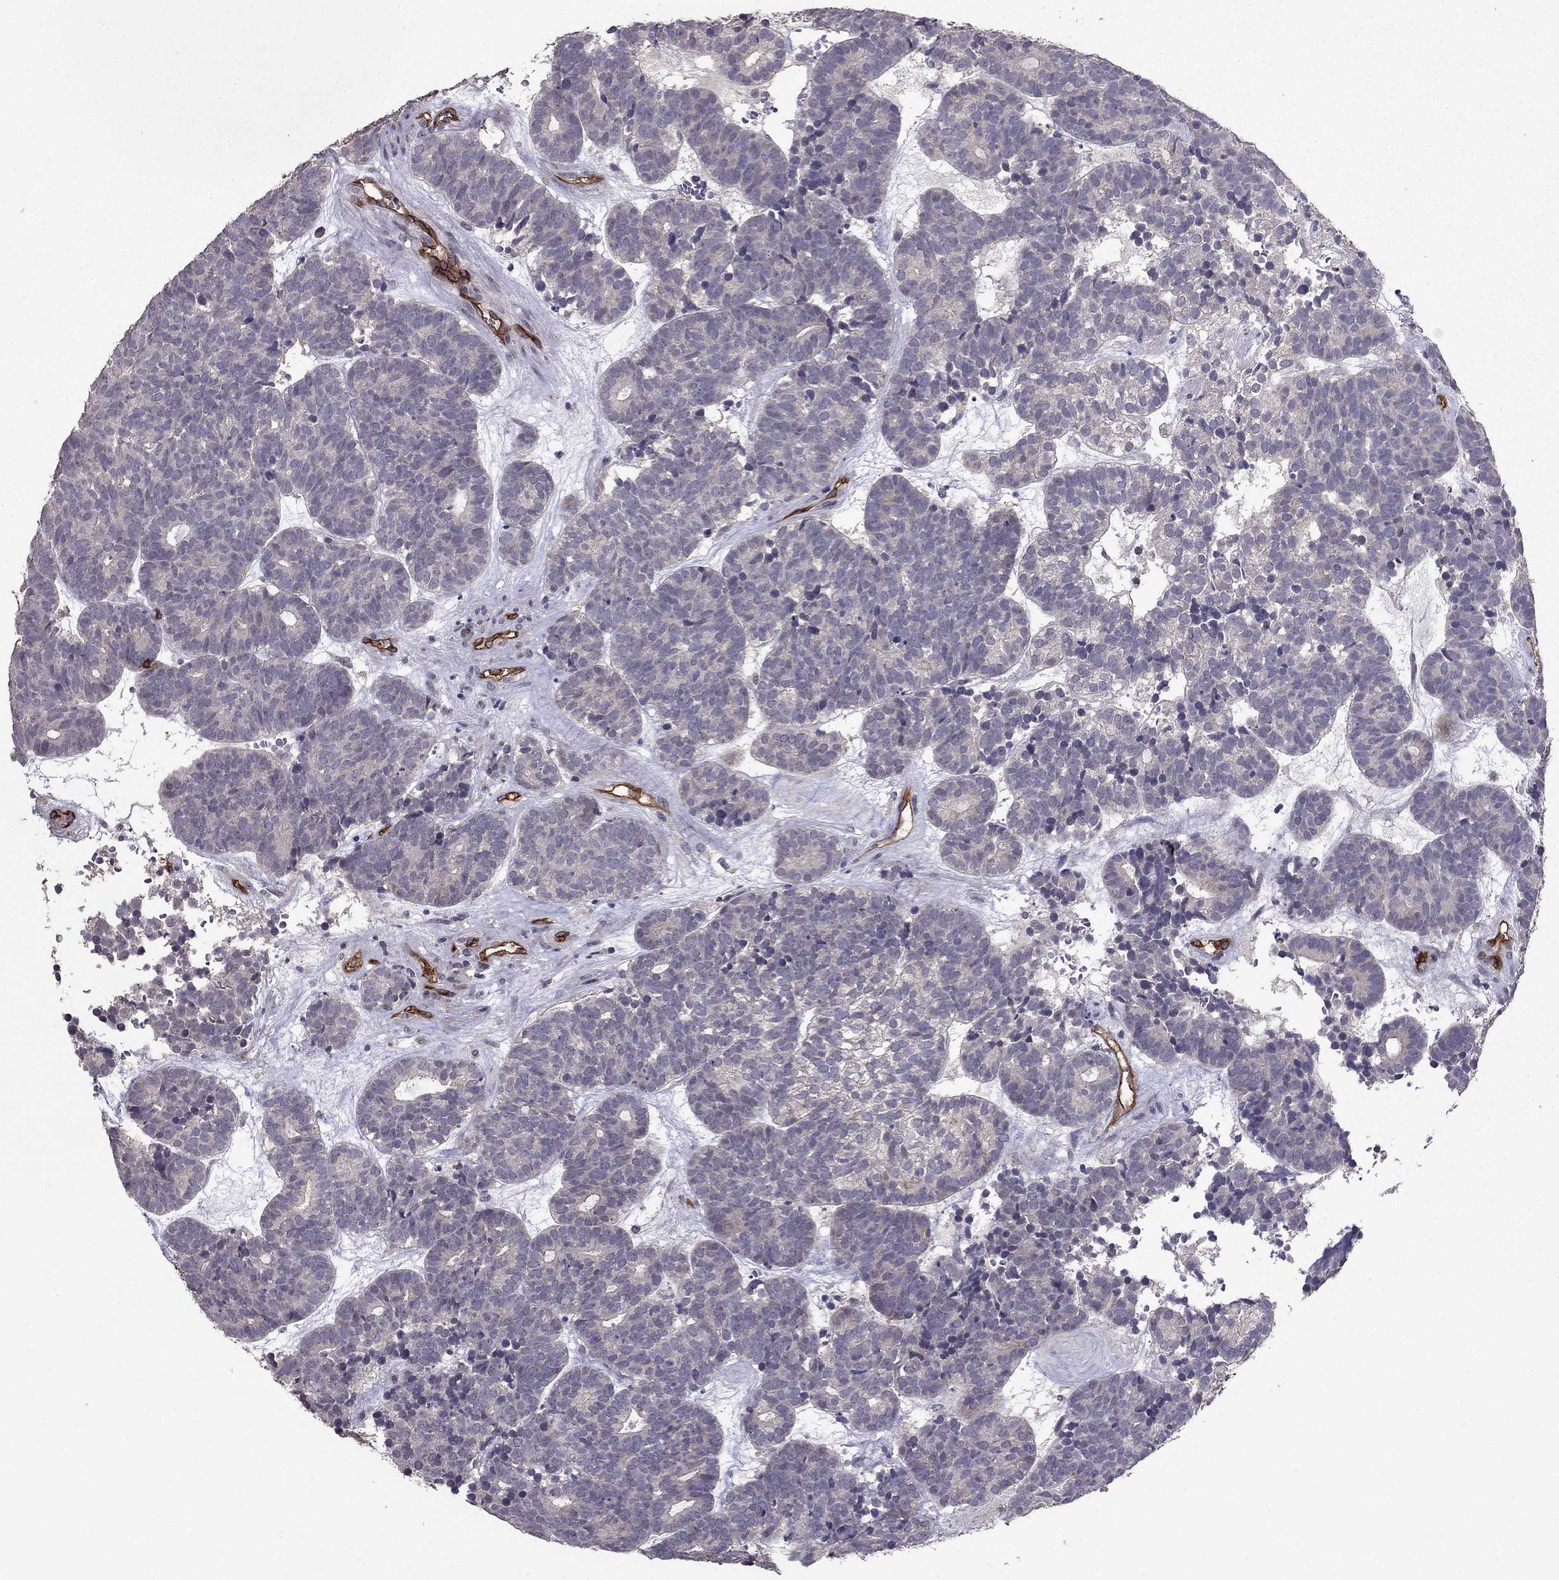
{"staining": {"intensity": "negative", "quantity": "none", "location": "none"}, "tissue": "head and neck cancer", "cell_type": "Tumor cells", "image_type": "cancer", "snomed": [{"axis": "morphology", "description": "Adenocarcinoma, NOS"}, {"axis": "topography", "description": "Head-Neck"}], "caption": "IHC histopathology image of head and neck cancer (adenocarcinoma) stained for a protein (brown), which demonstrates no positivity in tumor cells.", "gene": "RASIP1", "patient": {"sex": "female", "age": 81}}